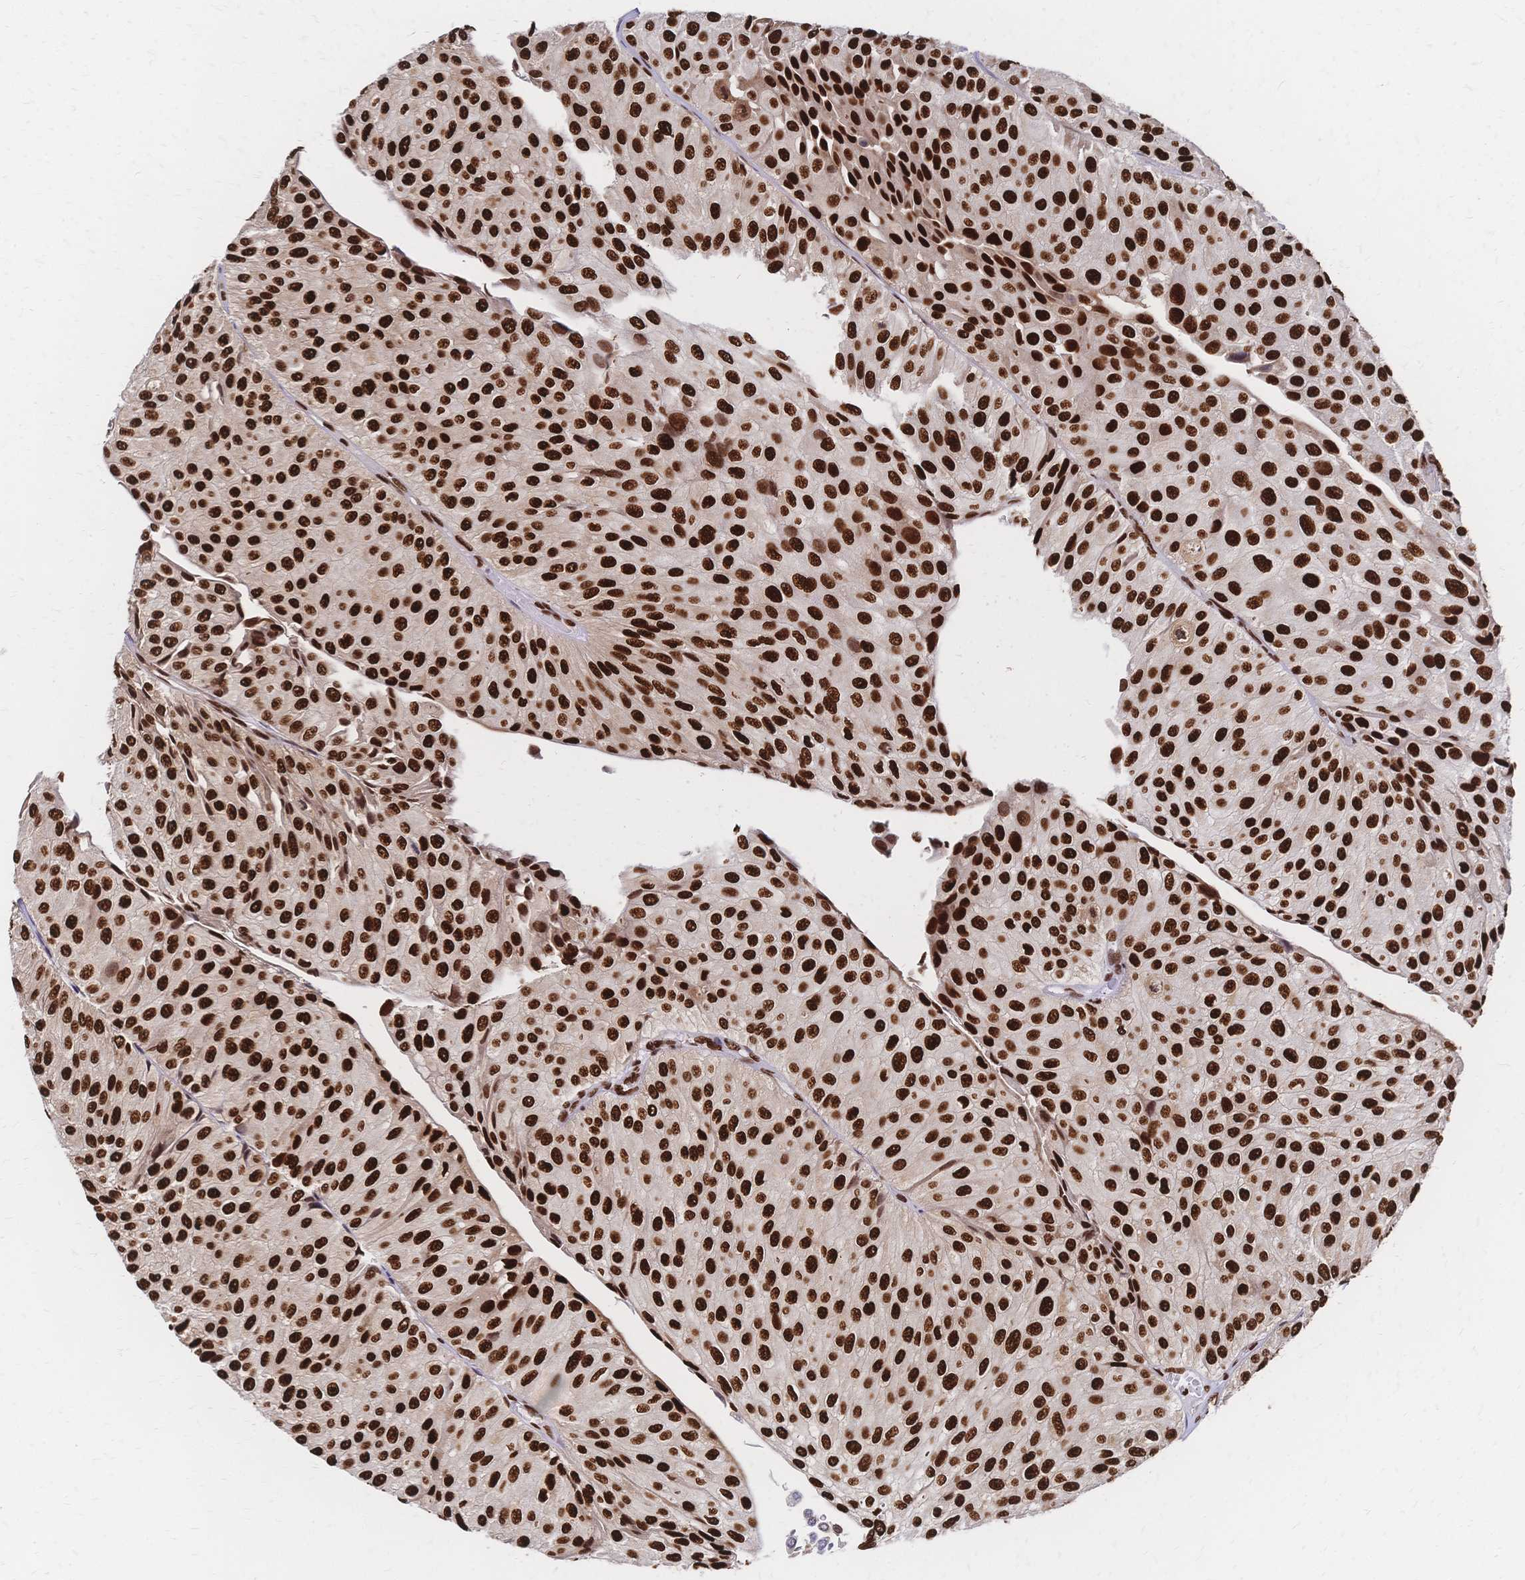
{"staining": {"intensity": "strong", "quantity": ">75%", "location": "nuclear"}, "tissue": "urothelial cancer", "cell_type": "Tumor cells", "image_type": "cancer", "snomed": [{"axis": "morphology", "description": "Urothelial carcinoma, NOS"}, {"axis": "topography", "description": "Urinary bladder"}], "caption": "High-power microscopy captured an immunohistochemistry (IHC) photomicrograph of urothelial cancer, revealing strong nuclear staining in approximately >75% of tumor cells.", "gene": "HDGF", "patient": {"sex": "male", "age": 67}}